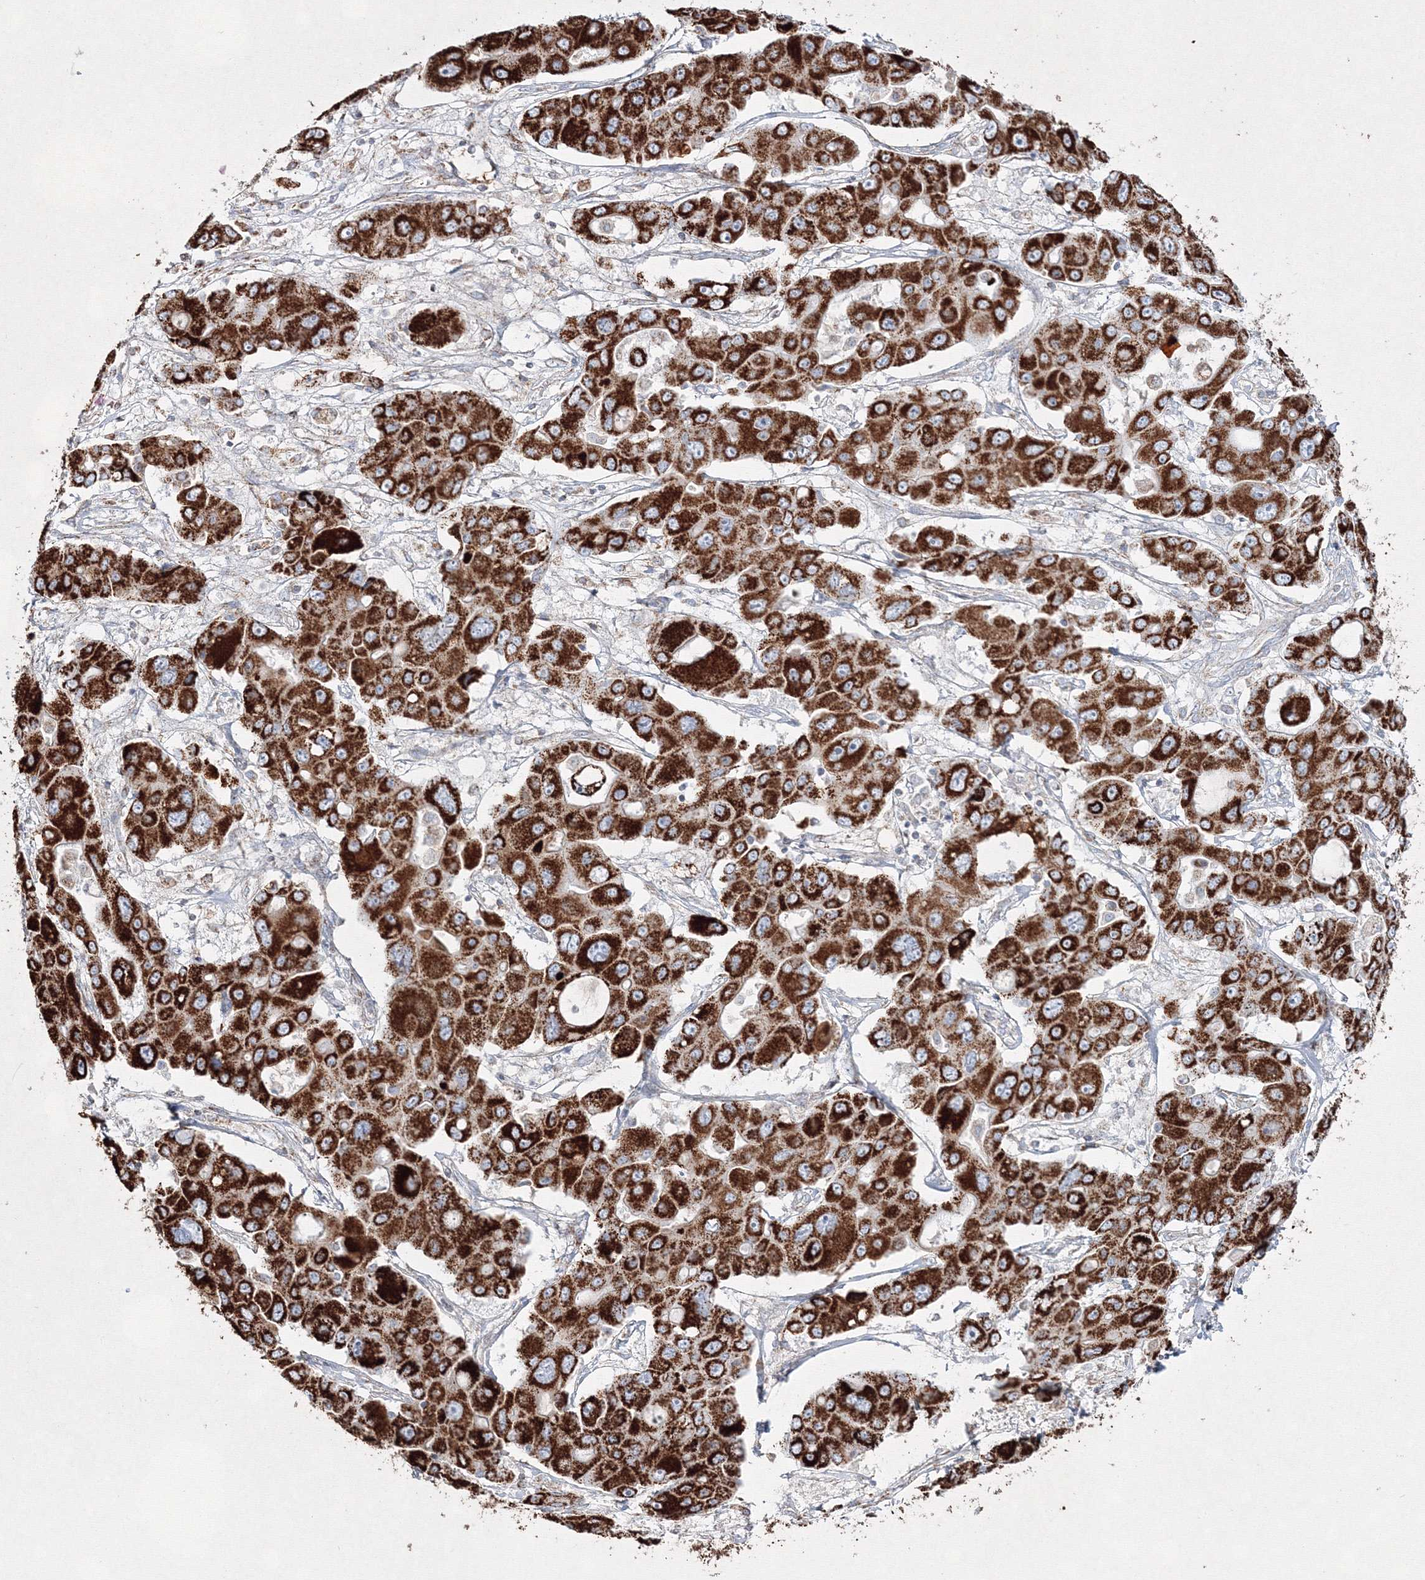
{"staining": {"intensity": "strong", "quantity": ">75%", "location": "cytoplasmic/membranous"}, "tissue": "liver cancer", "cell_type": "Tumor cells", "image_type": "cancer", "snomed": [{"axis": "morphology", "description": "Cholangiocarcinoma"}, {"axis": "topography", "description": "Liver"}], "caption": "Human cholangiocarcinoma (liver) stained for a protein (brown) displays strong cytoplasmic/membranous positive expression in about >75% of tumor cells.", "gene": "IGSF9", "patient": {"sex": "male", "age": 67}}